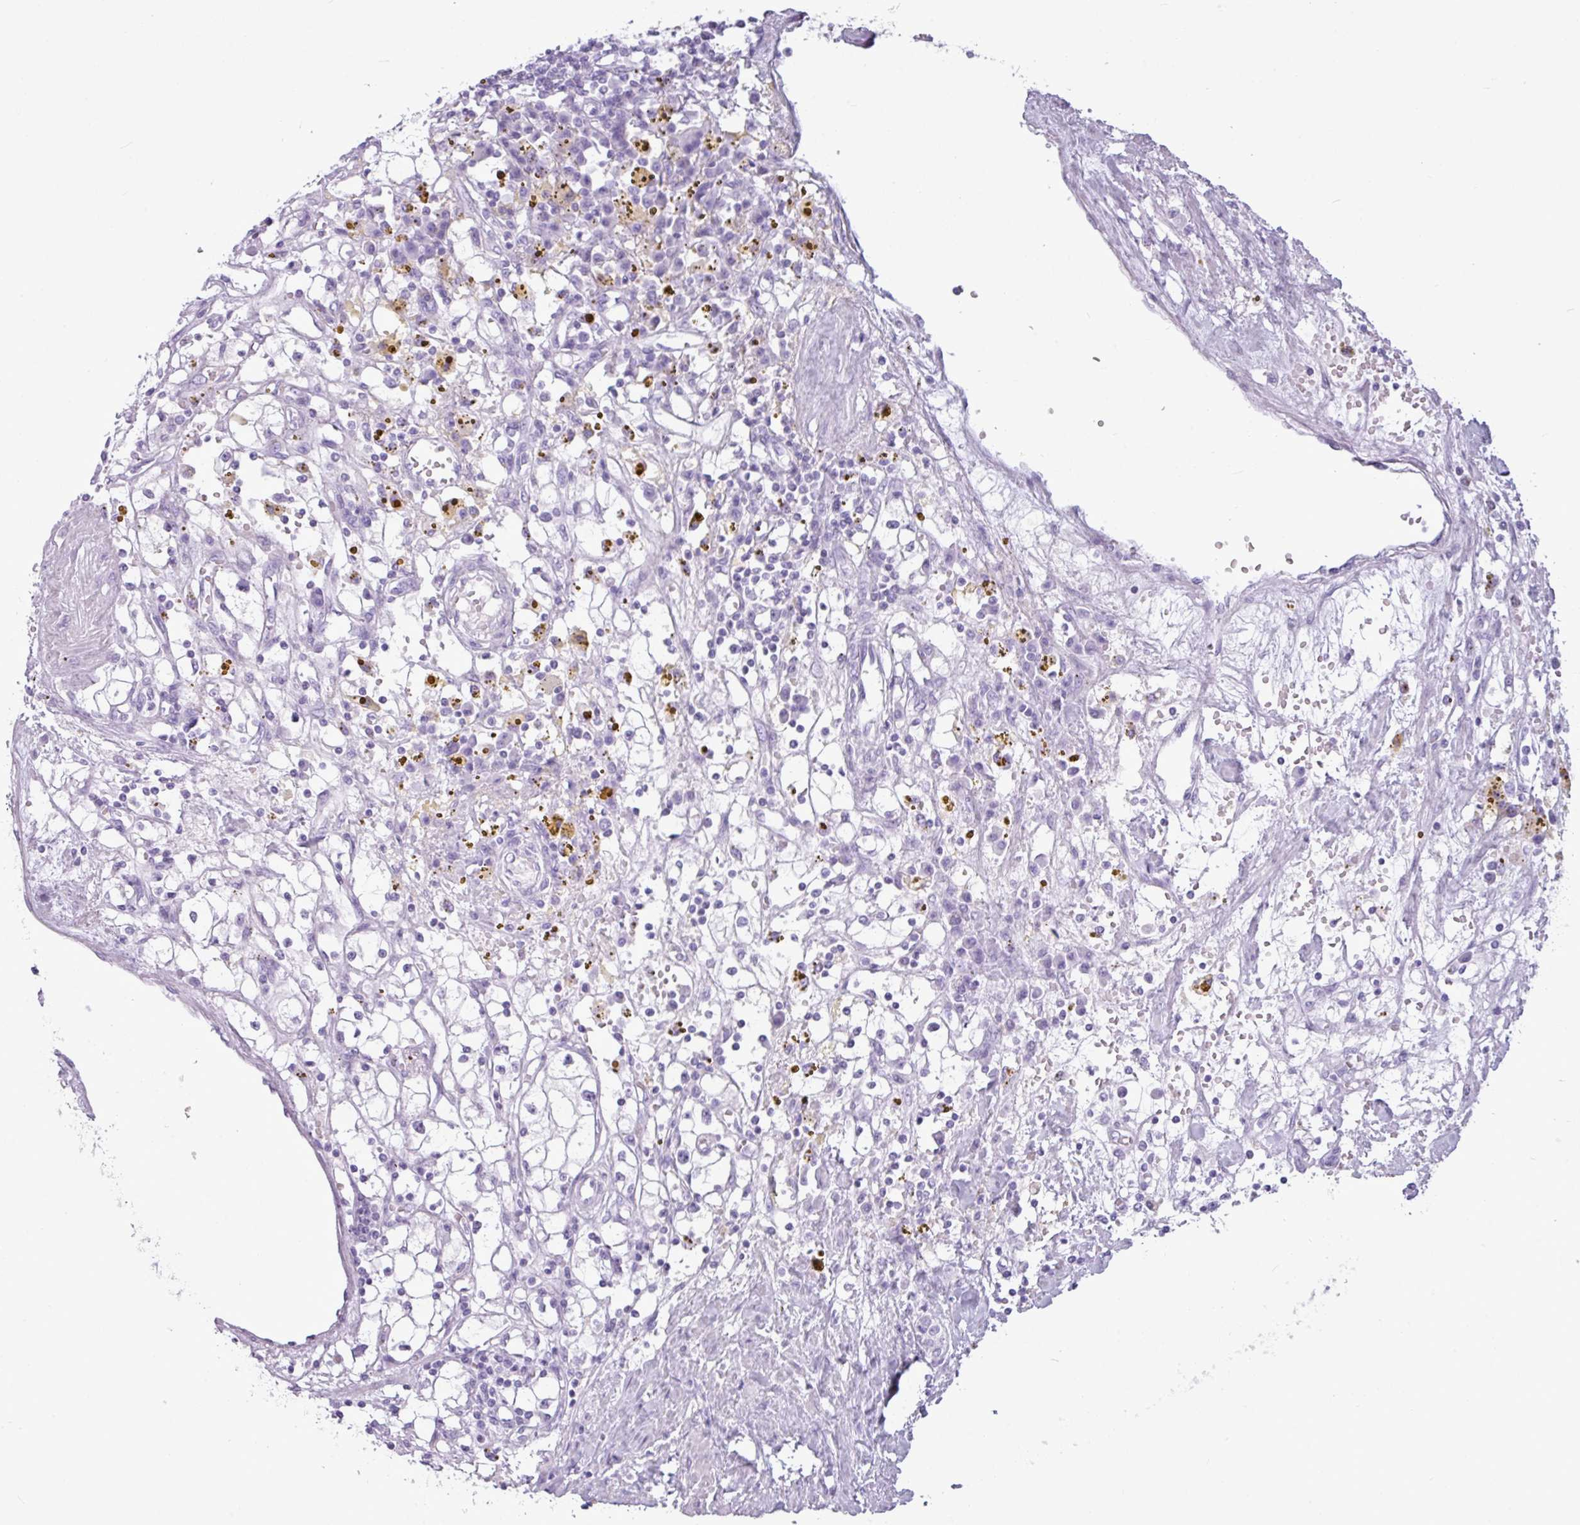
{"staining": {"intensity": "negative", "quantity": "none", "location": "none"}, "tissue": "renal cancer", "cell_type": "Tumor cells", "image_type": "cancer", "snomed": [{"axis": "morphology", "description": "Adenocarcinoma, NOS"}, {"axis": "topography", "description": "Kidney"}], "caption": "Immunohistochemical staining of renal cancer (adenocarcinoma) displays no significant expression in tumor cells.", "gene": "AMY1B", "patient": {"sex": "male", "age": 56}}